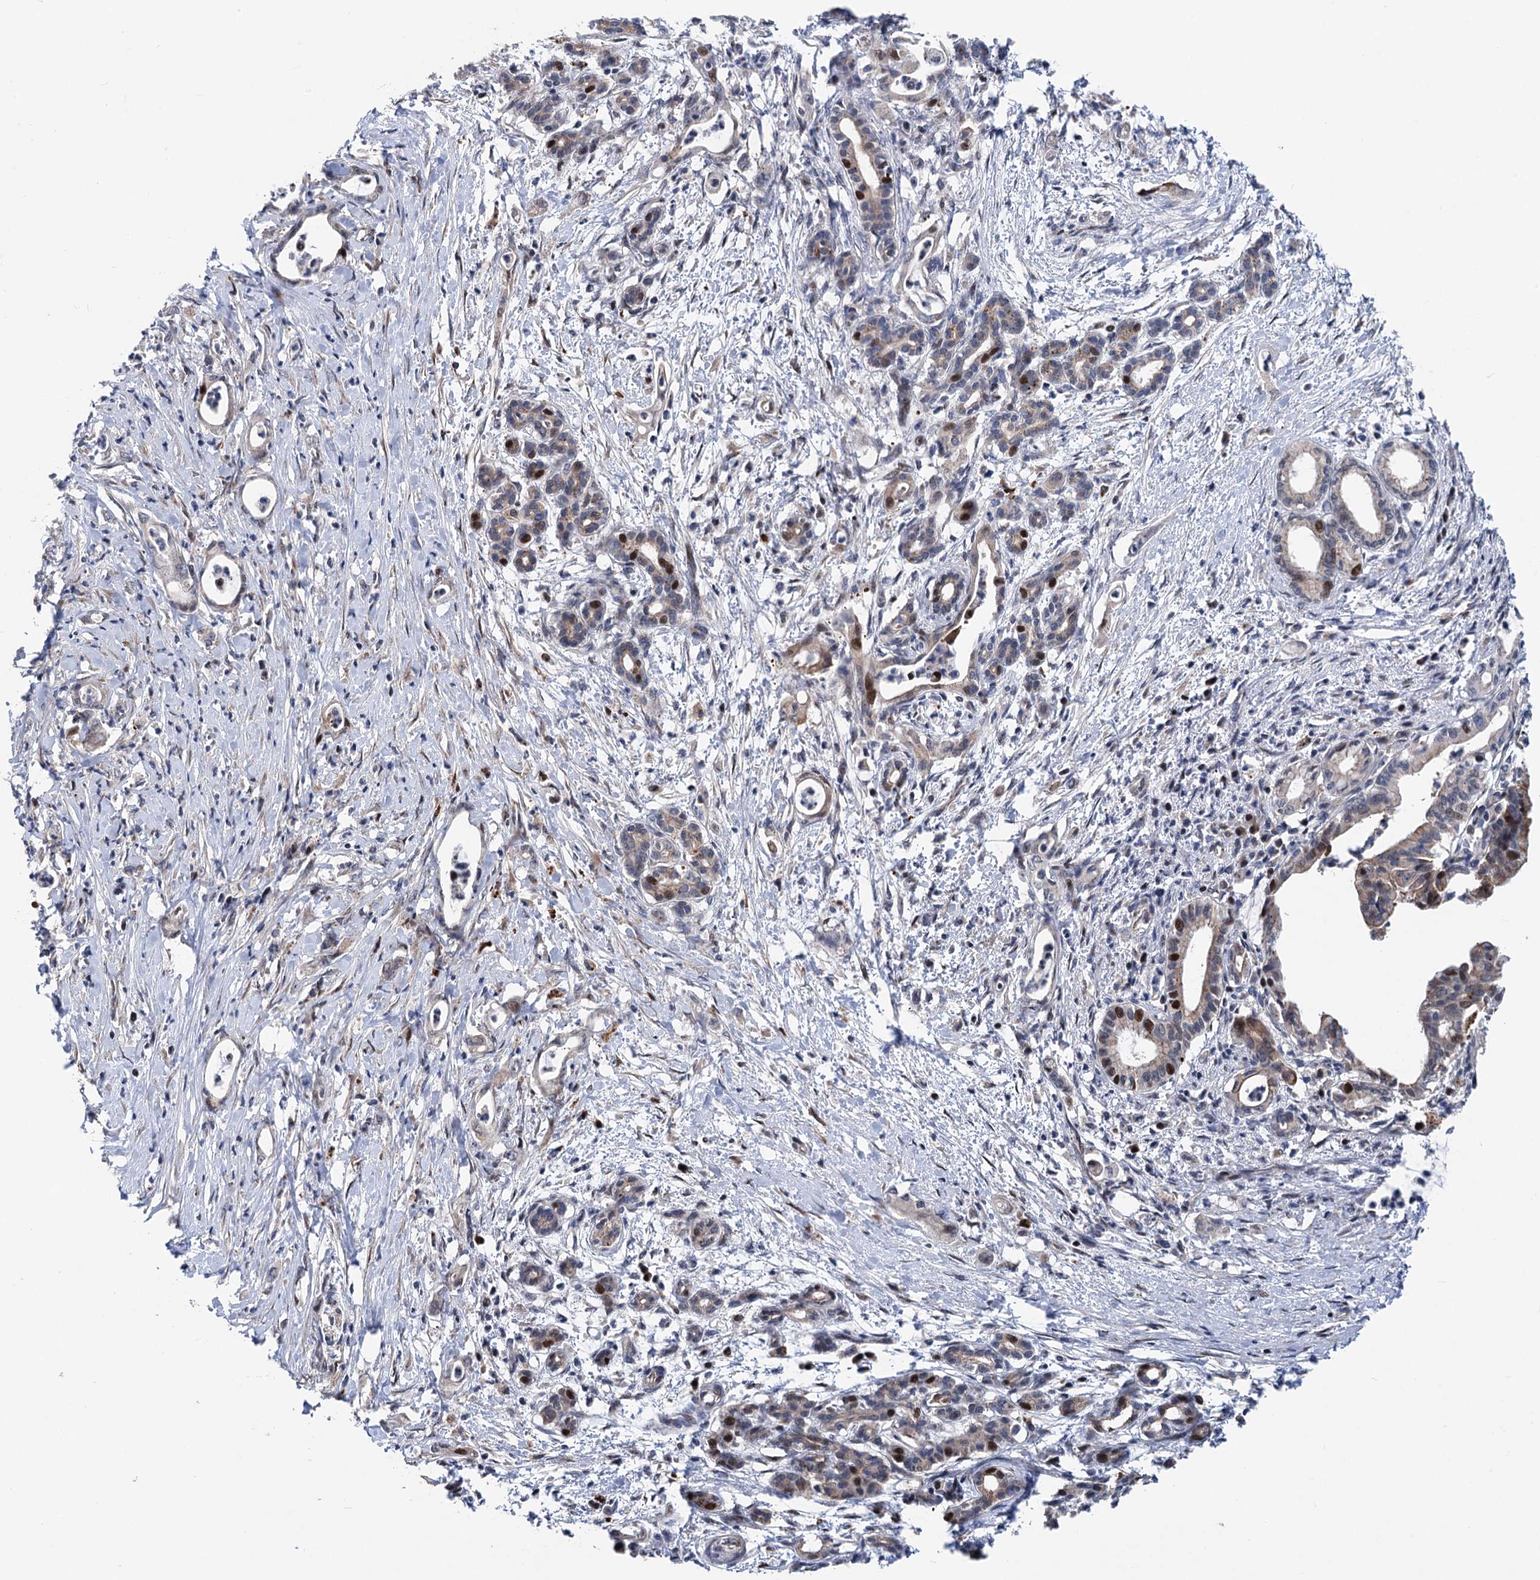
{"staining": {"intensity": "moderate", "quantity": "<25%", "location": "cytoplasmic/membranous,nuclear"}, "tissue": "pancreatic cancer", "cell_type": "Tumor cells", "image_type": "cancer", "snomed": [{"axis": "morphology", "description": "Adenocarcinoma, NOS"}, {"axis": "topography", "description": "Pancreas"}], "caption": "Pancreatic cancer (adenocarcinoma) stained with DAB immunohistochemistry (IHC) reveals low levels of moderate cytoplasmic/membranous and nuclear expression in about <25% of tumor cells.", "gene": "UBR1", "patient": {"sex": "female", "age": 55}}